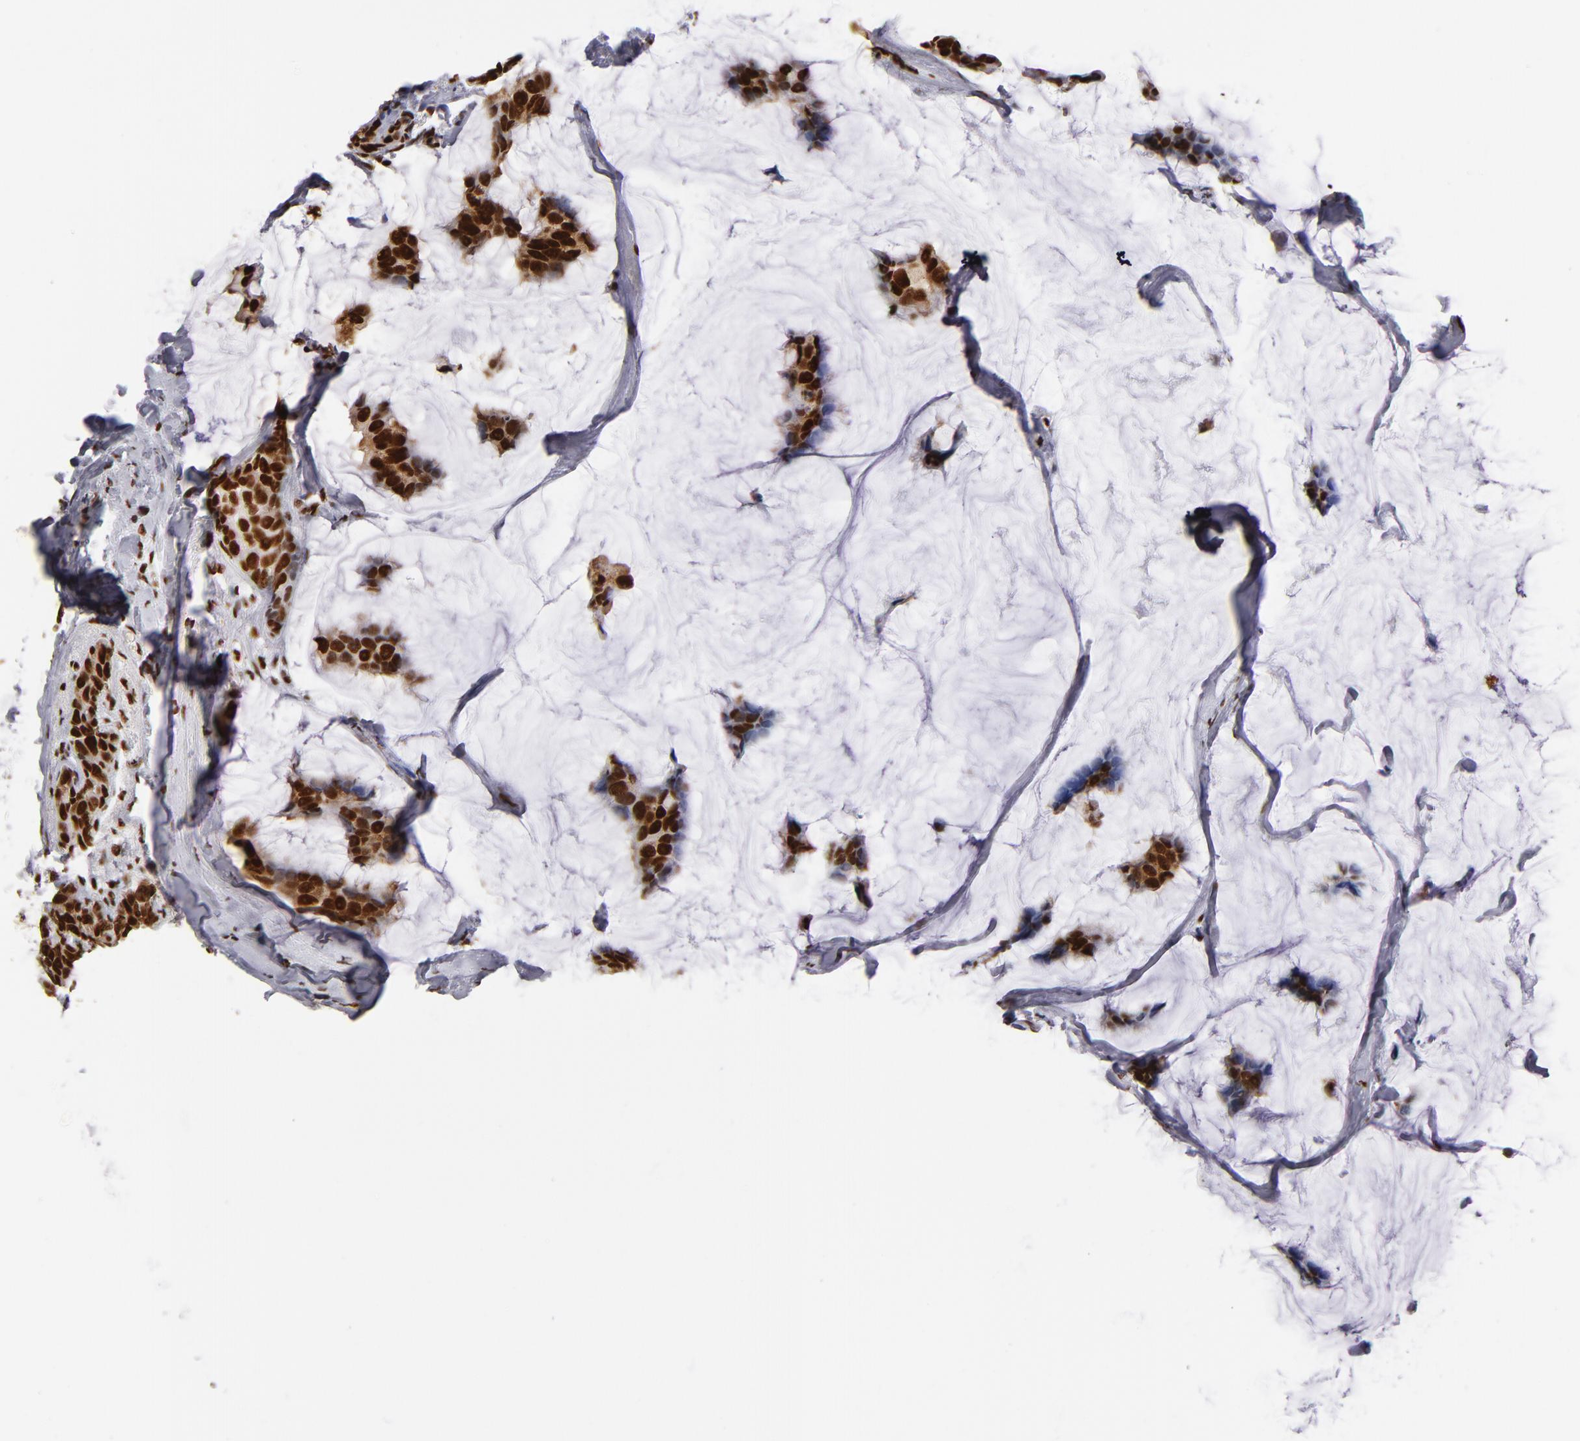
{"staining": {"intensity": "strong", "quantity": ">75%", "location": "nuclear"}, "tissue": "breast cancer", "cell_type": "Tumor cells", "image_type": "cancer", "snomed": [{"axis": "morphology", "description": "Normal tissue, NOS"}, {"axis": "morphology", "description": "Duct carcinoma"}, {"axis": "topography", "description": "Breast"}], "caption": "IHC histopathology image of human infiltrating ductal carcinoma (breast) stained for a protein (brown), which displays high levels of strong nuclear positivity in about >75% of tumor cells.", "gene": "MRE11", "patient": {"sex": "female", "age": 50}}